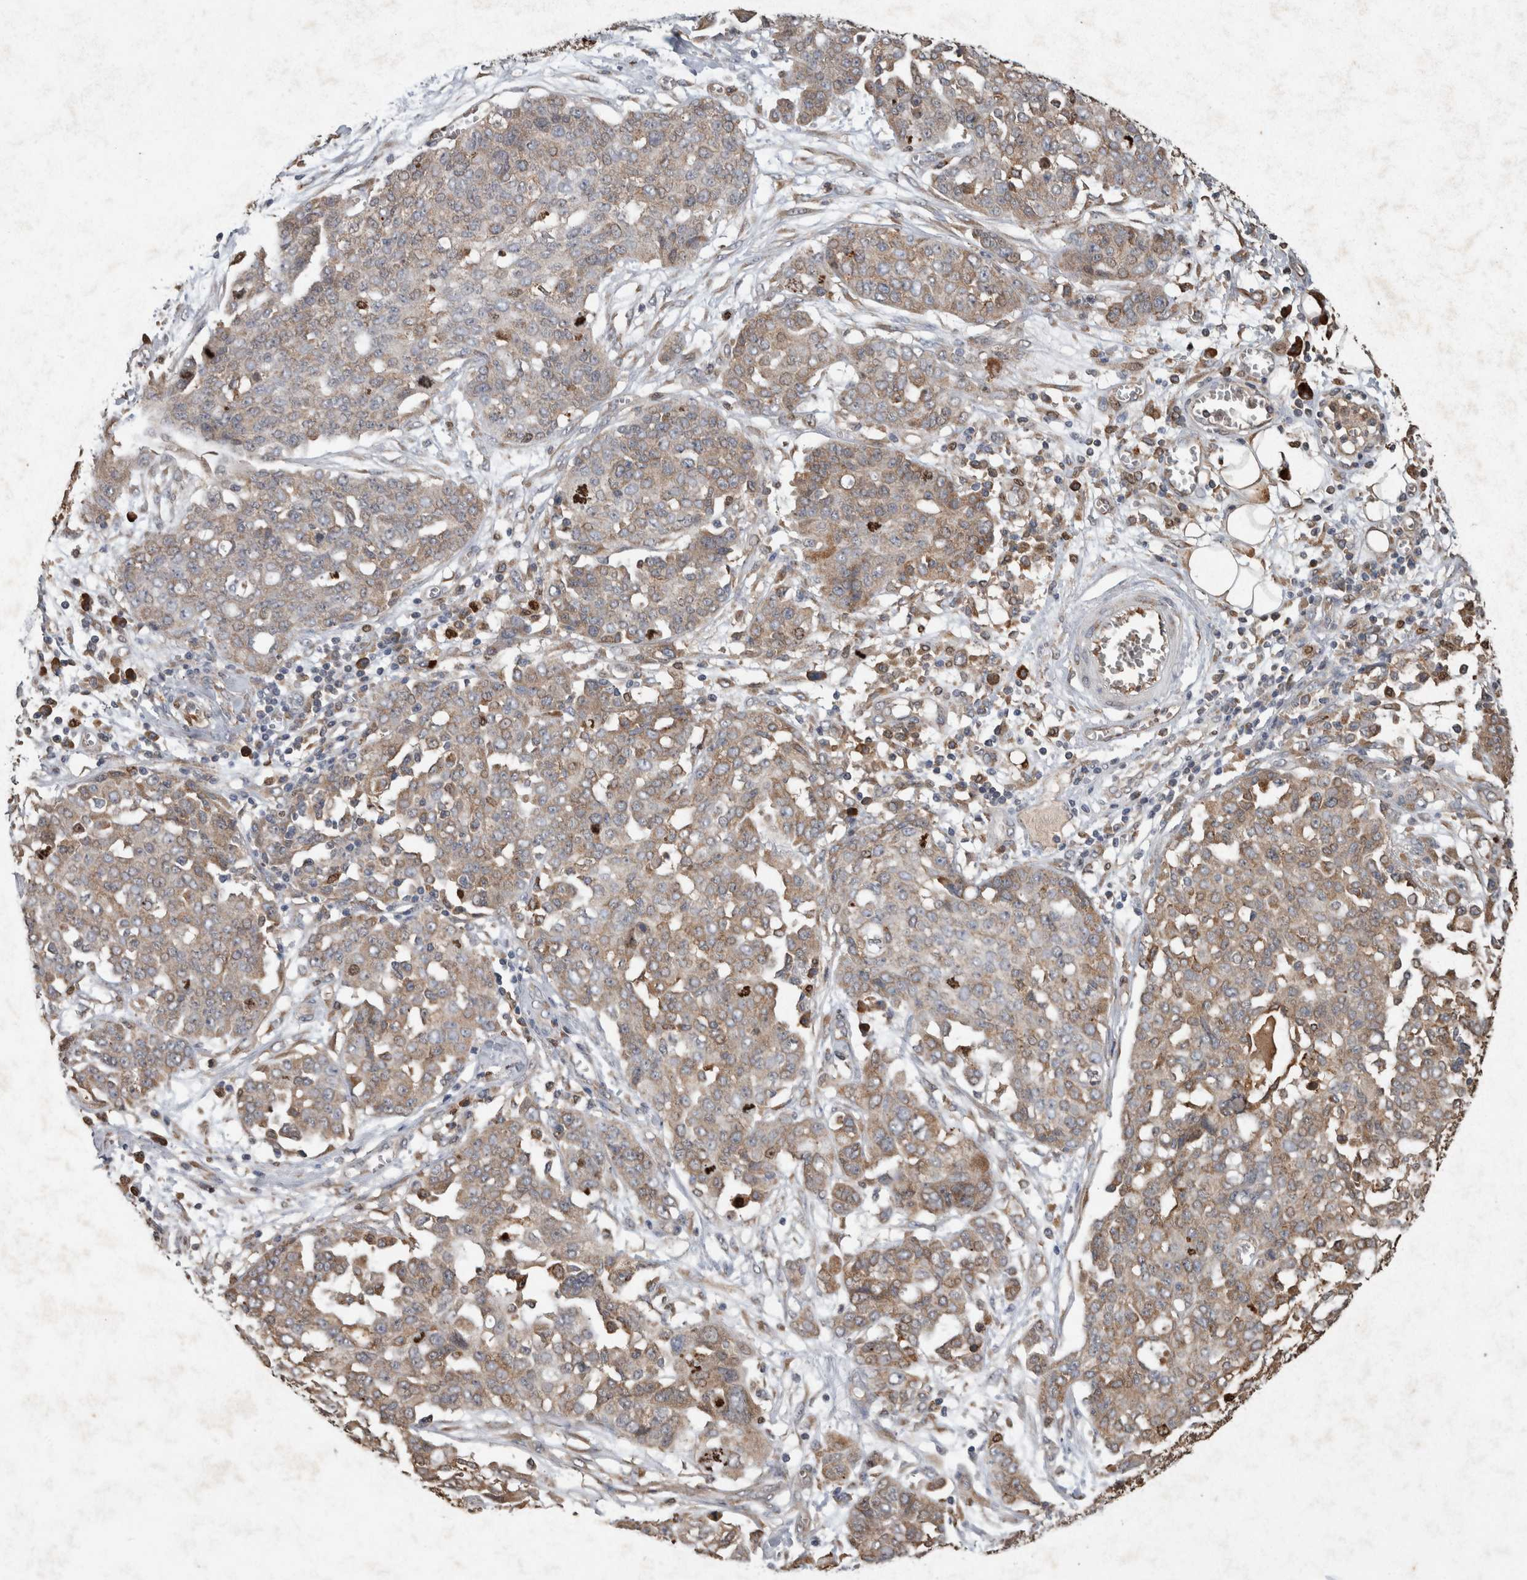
{"staining": {"intensity": "weak", "quantity": "25%-75%", "location": "cytoplasmic/membranous"}, "tissue": "ovarian cancer", "cell_type": "Tumor cells", "image_type": "cancer", "snomed": [{"axis": "morphology", "description": "Cystadenocarcinoma, serous, NOS"}, {"axis": "topography", "description": "Soft tissue"}, {"axis": "topography", "description": "Ovary"}], "caption": "Tumor cells show low levels of weak cytoplasmic/membranous expression in about 25%-75% of cells in human serous cystadenocarcinoma (ovarian).", "gene": "ADGRL3", "patient": {"sex": "female", "age": 57}}